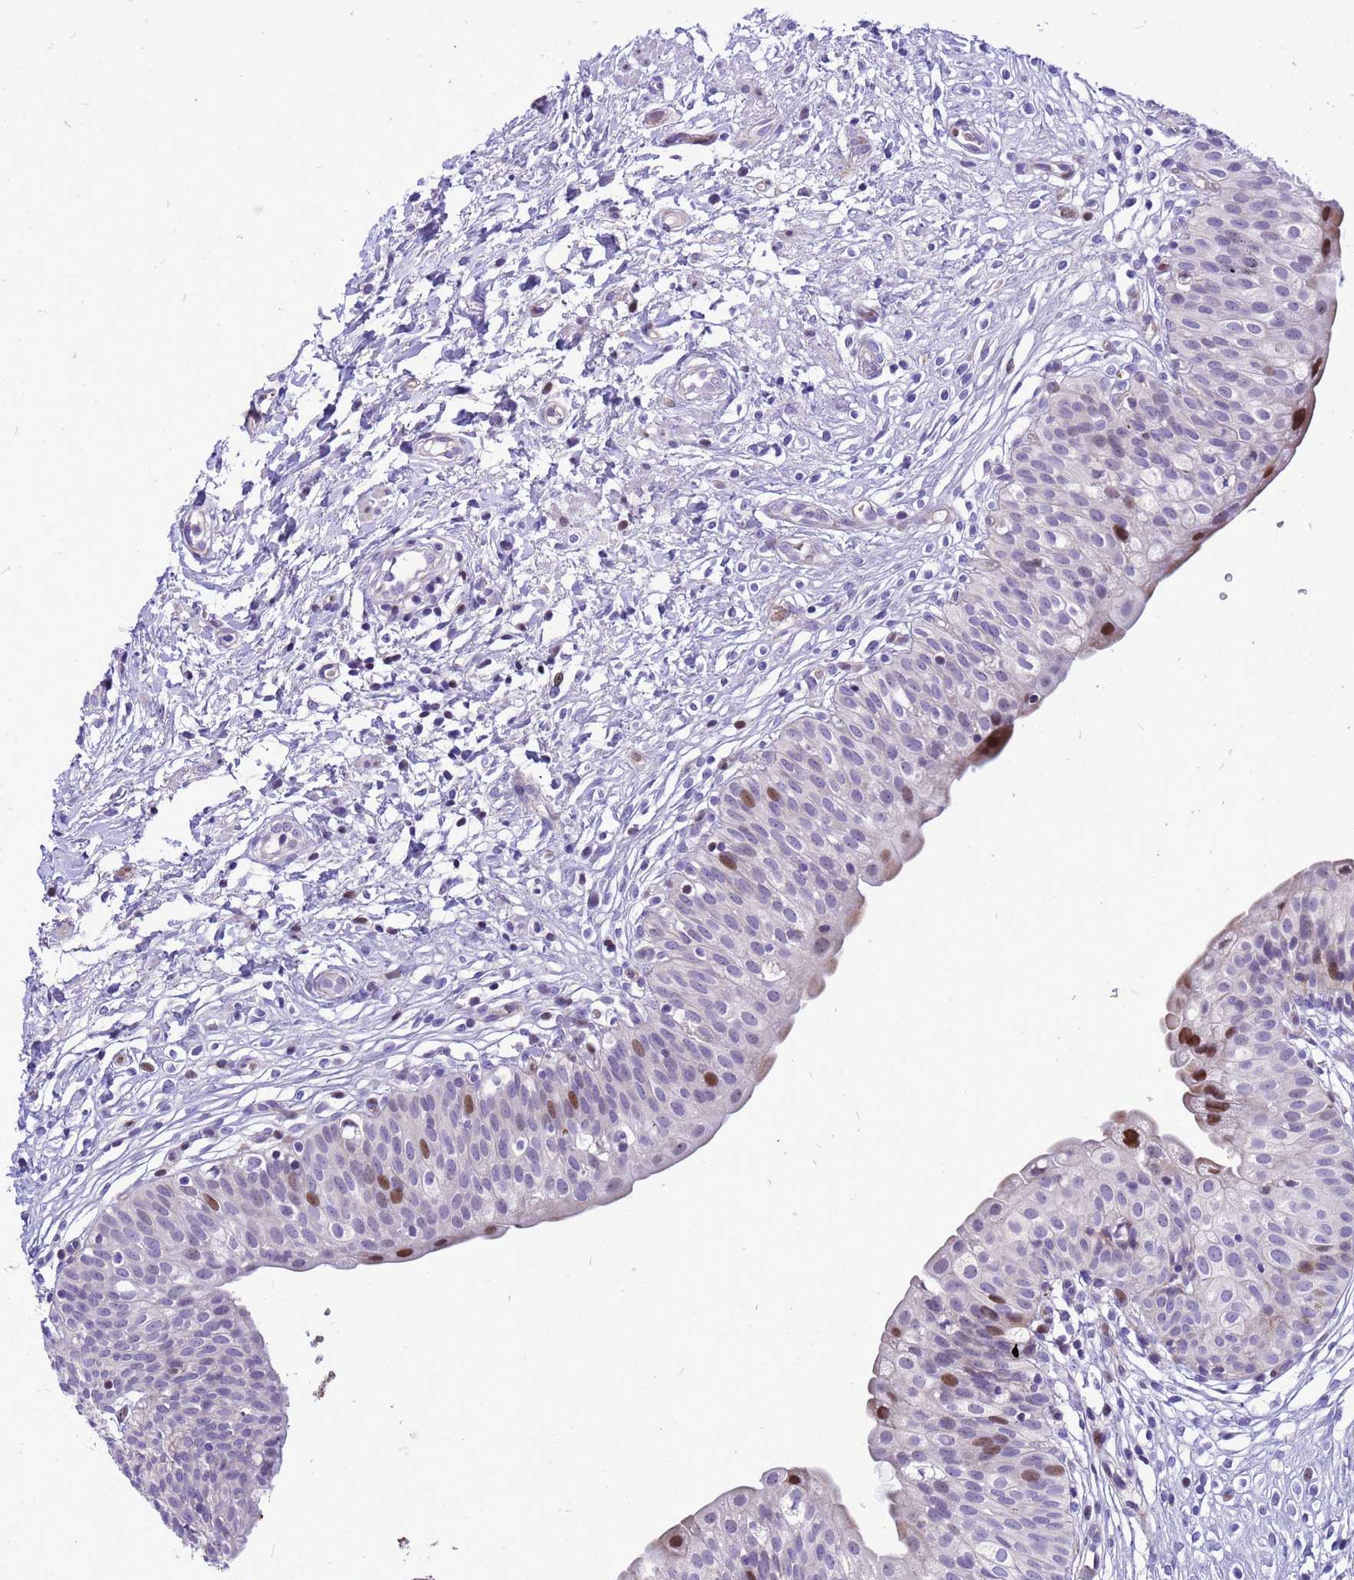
{"staining": {"intensity": "strong", "quantity": "<25%", "location": "nuclear"}, "tissue": "urinary bladder", "cell_type": "Urothelial cells", "image_type": "normal", "snomed": [{"axis": "morphology", "description": "Normal tissue, NOS"}, {"axis": "topography", "description": "Urinary bladder"}], "caption": "High-power microscopy captured an immunohistochemistry micrograph of normal urinary bladder, revealing strong nuclear expression in approximately <25% of urothelial cells.", "gene": "ADAMTS7", "patient": {"sex": "male", "age": 55}}